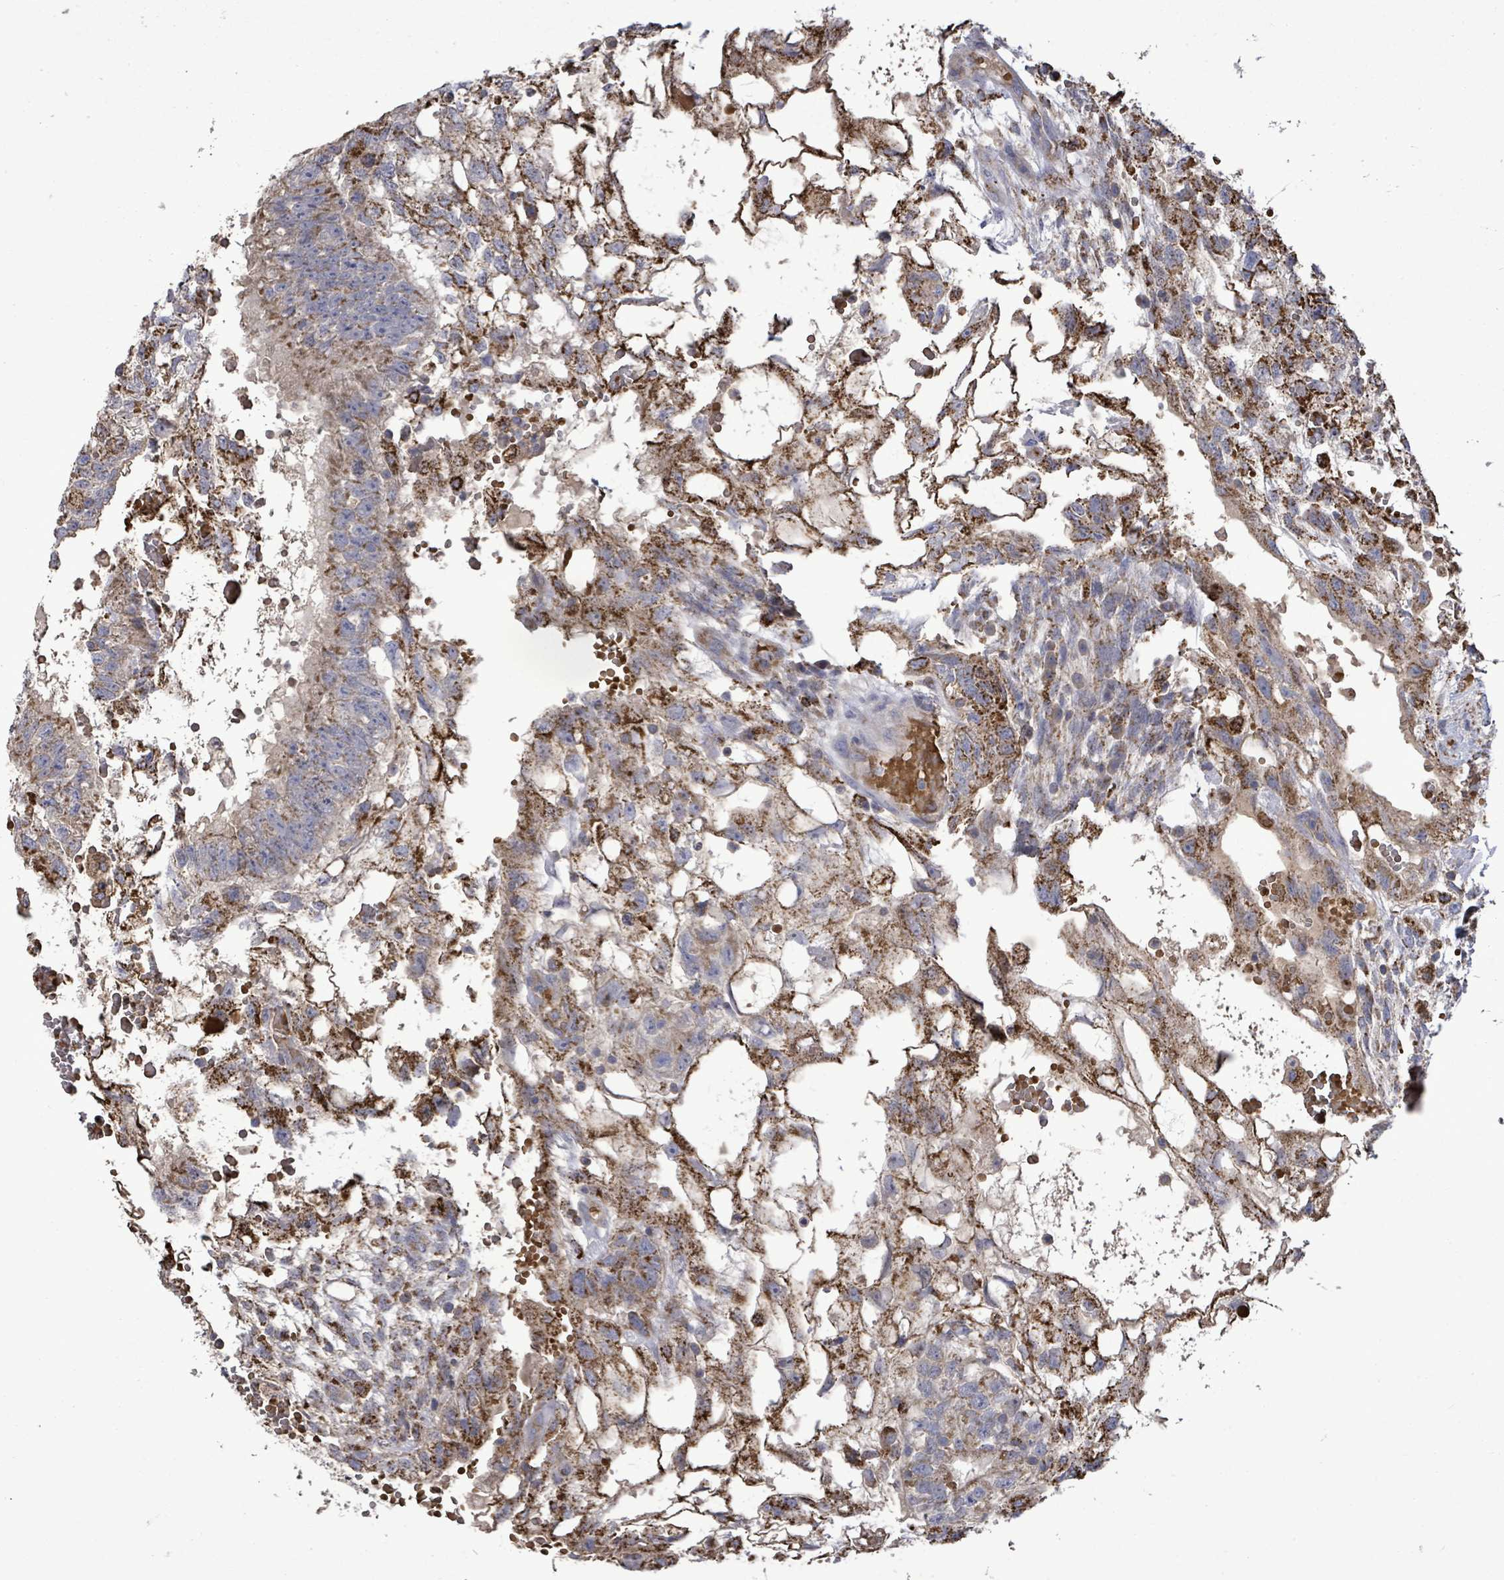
{"staining": {"intensity": "strong", "quantity": "25%-75%", "location": "cytoplasmic/membranous"}, "tissue": "testis cancer", "cell_type": "Tumor cells", "image_type": "cancer", "snomed": [{"axis": "morphology", "description": "Normal tissue, NOS"}, {"axis": "morphology", "description": "Carcinoma, Embryonal, NOS"}, {"axis": "topography", "description": "Testis"}], "caption": "IHC of embryonal carcinoma (testis) exhibits high levels of strong cytoplasmic/membranous staining in approximately 25%-75% of tumor cells.", "gene": "MTMR12", "patient": {"sex": "male", "age": 32}}